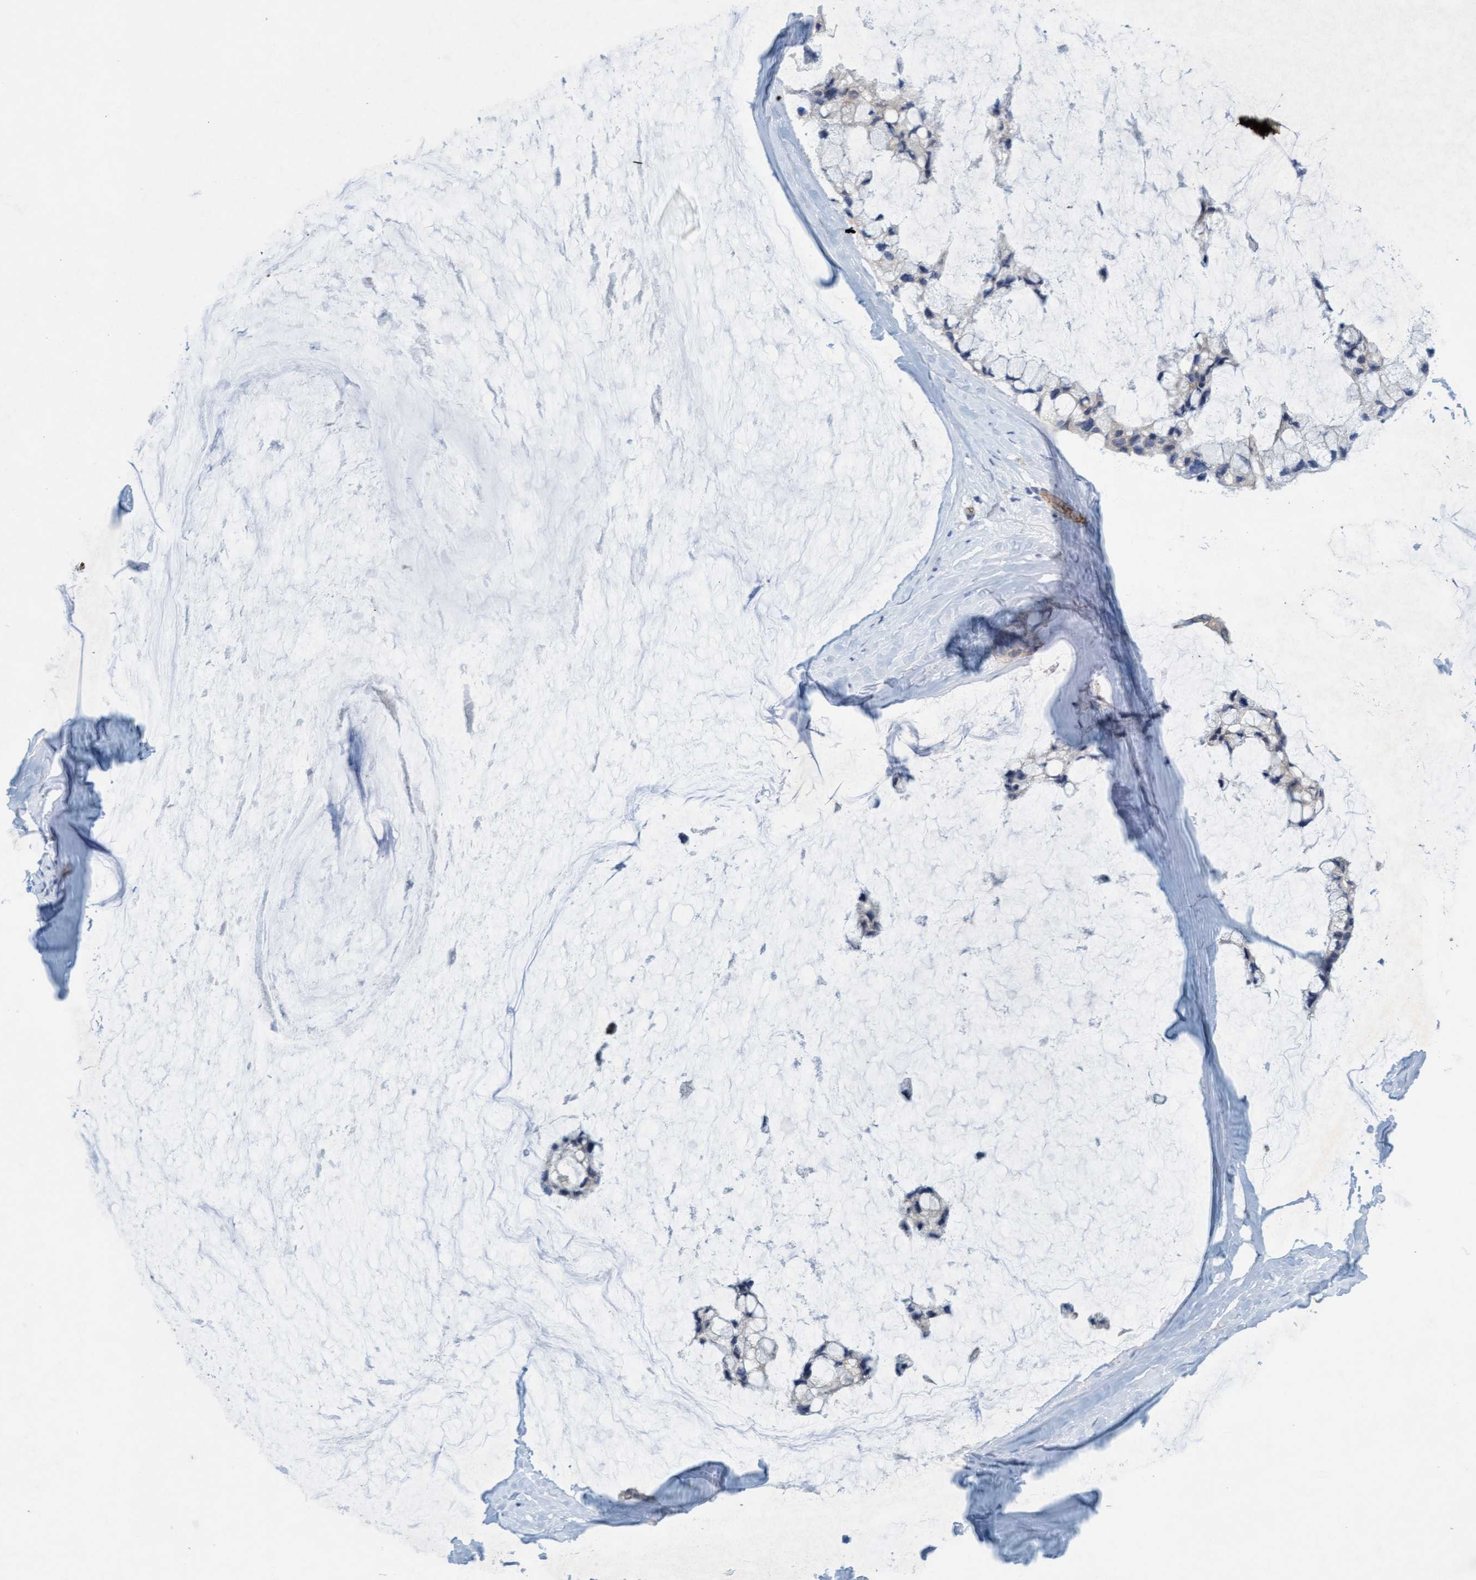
{"staining": {"intensity": "negative", "quantity": "none", "location": "none"}, "tissue": "ovarian cancer", "cell_type": "Tumor cells", "image_type": "cancer", "snomed": [{"axis": "morphology", "description": "Cystadenocarcinoma, mucinous, NOS"}, {"axis": "topography", "description": "Ovary"}], "caption": "The photomicrograph shows no staining of tumor cells in ovarian cancer (mucinous cystadenocarcinoma).", "gene": "SPEM2", "patient": {"sex": "female", "age": 39}}